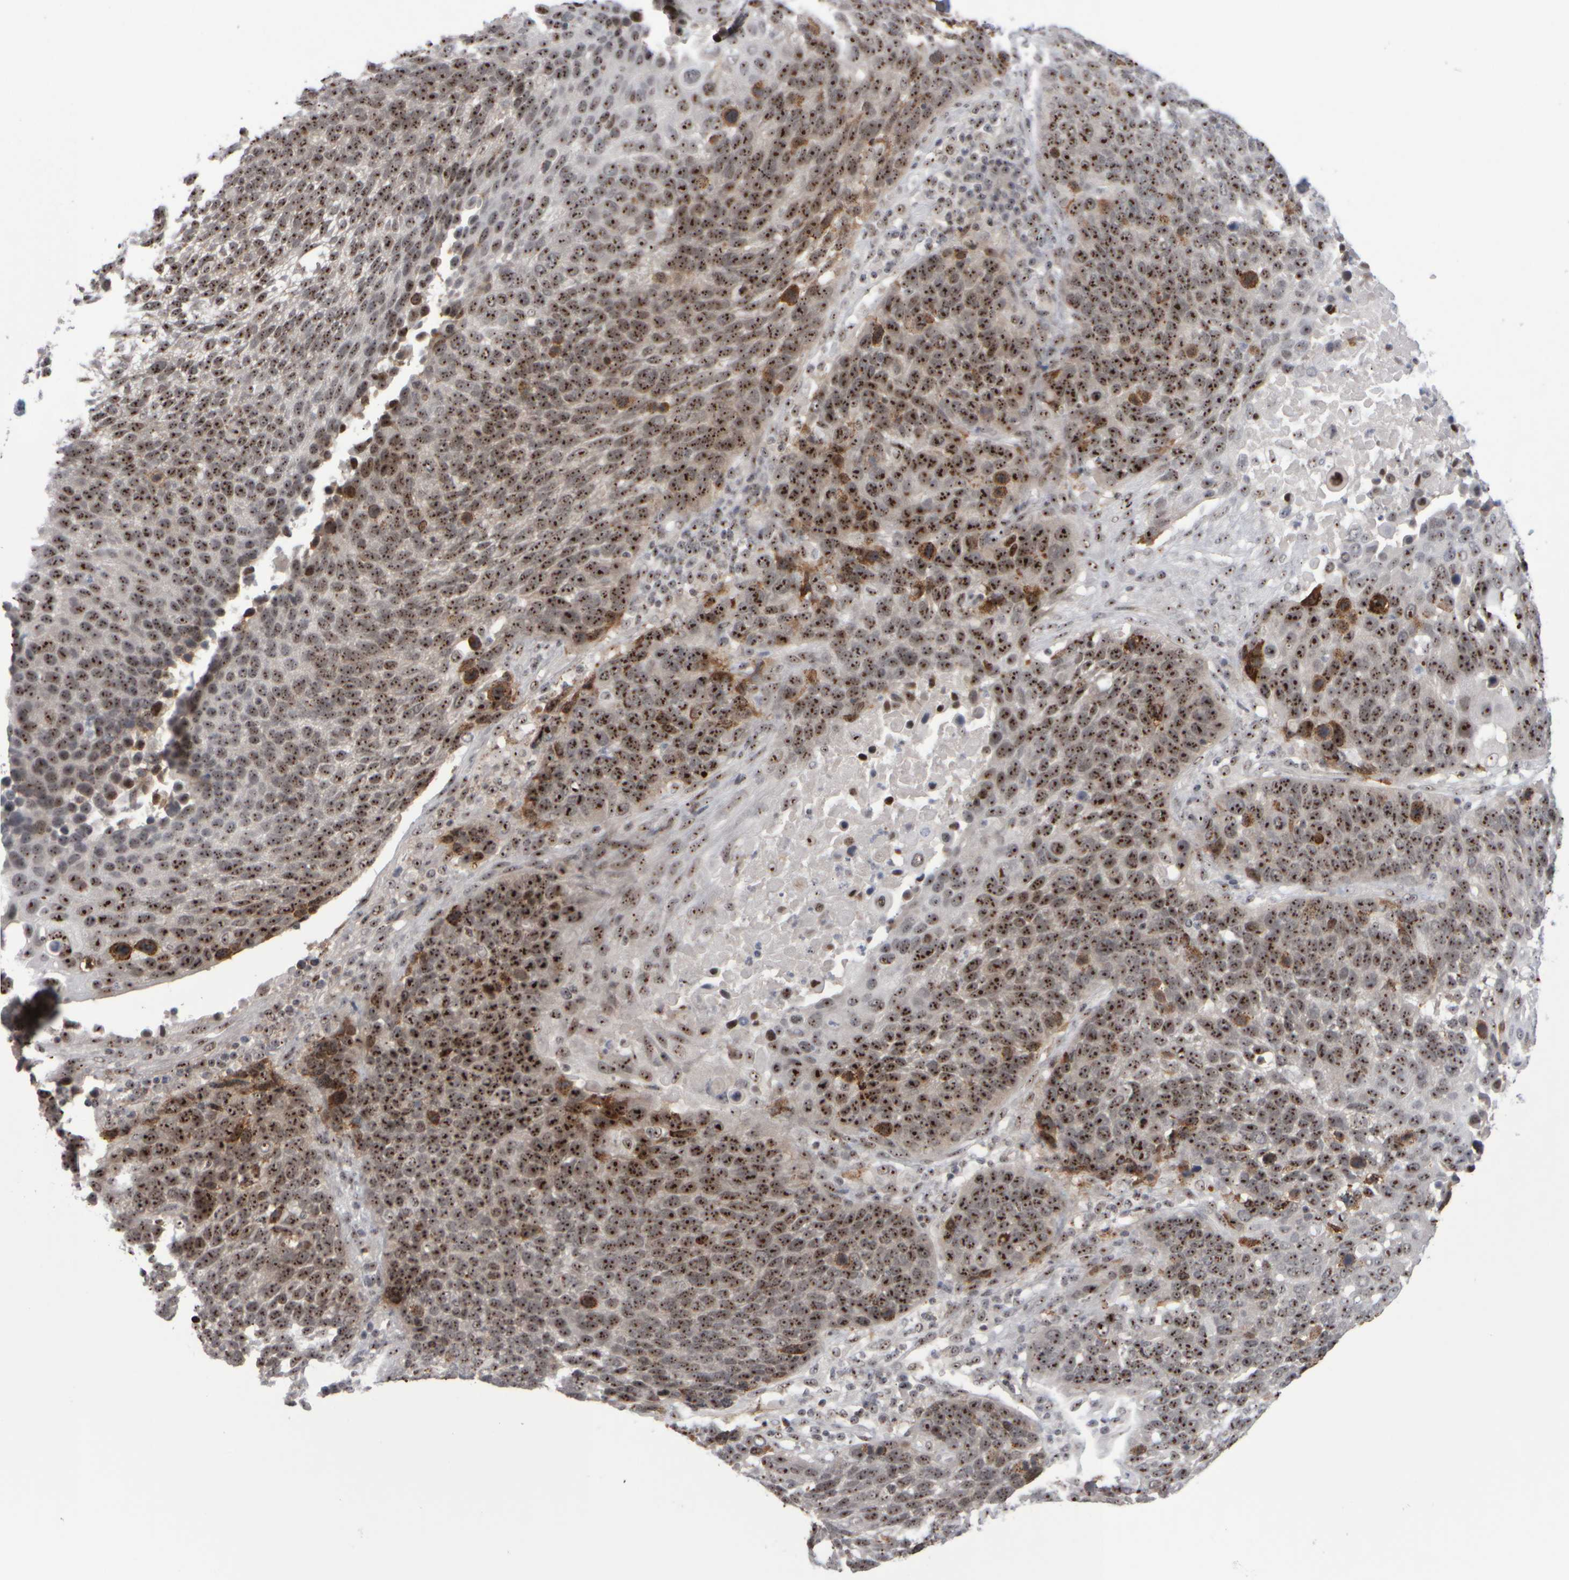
{"staining": {"intensity": "strong", "quantity": ">75%", "location": "cytoplasmic/membranous,nuclear"}, "tissue": "lung cancer", "cell_type": "Tumor cells", "image_type": "cancer", "snomed": [{"axis": "morphology", "description": "Squamous cell carcinoma, NOS"}, {"axis": "topography", "description": "Lung"}], "caption": "Immunohistochemical staining of lung cancer (squamous cell carcinoma) demonstrates strong cytoplasmic/membranous and nuclear protein positivity in approximately >75% of tumor cells.", "gene": "SURF6", "patient": {"sex": "male", "age": 66}}